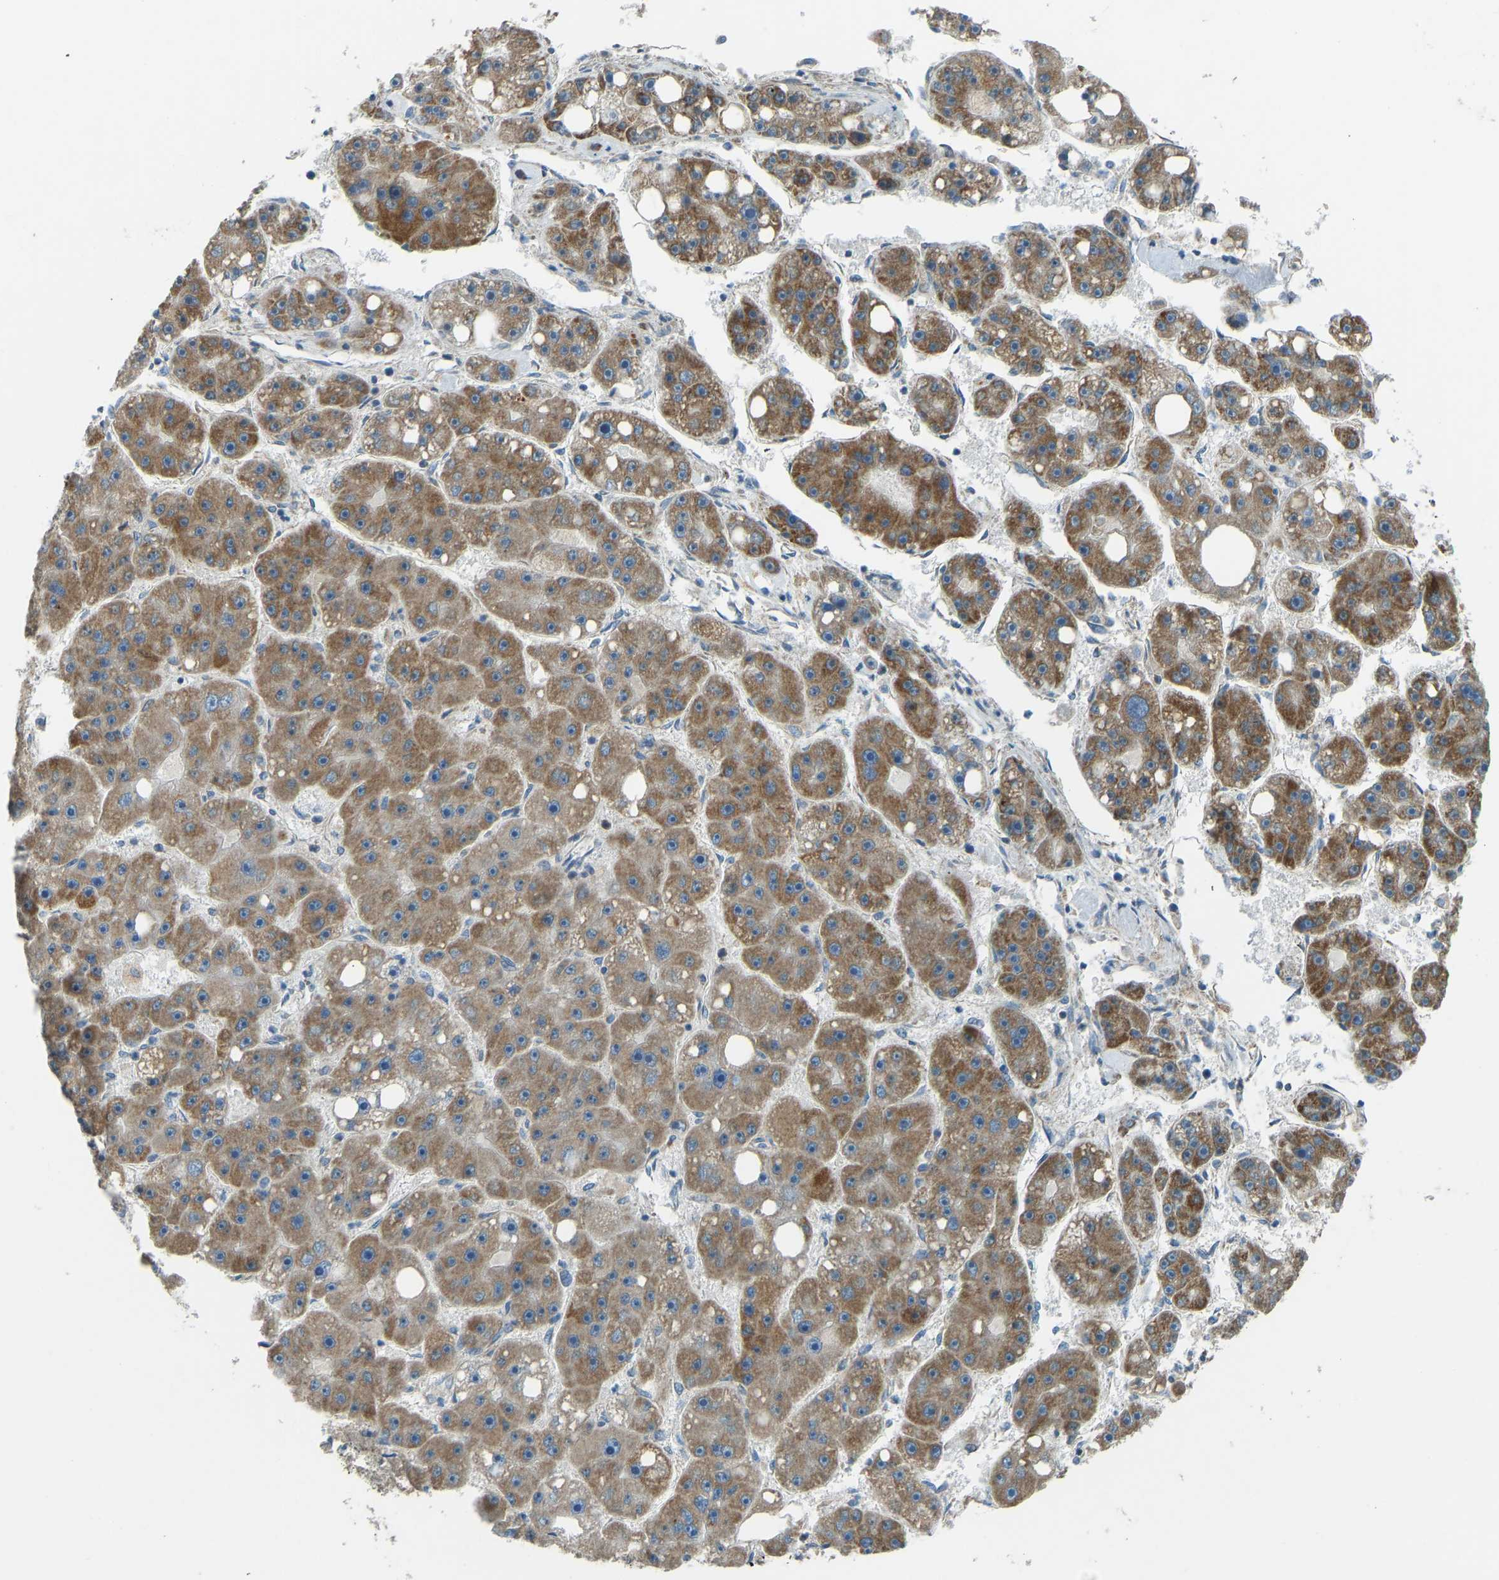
{"staining": {"intensity": "strong", "quantity": ">75%", "location": "cytoplasmic/membranous"}, "tissue": "liver cancer", "cell_type": "Tumor cells", "image_type": "cancer", "snomed": [{"axis": "morphology", "description": "Carcinoma, Hepatocellular, NOS"}, {"axis": "topography", "description": "Liver"}], "caption": "Immunohistochemical staining of liver hepatocellular carcinoma exhibits strong cytoplasmic/membranous protein positivity in about >75% of tumor cells.", "gene": "STAU2", "patient": {"sex": "female", "age": 61}}